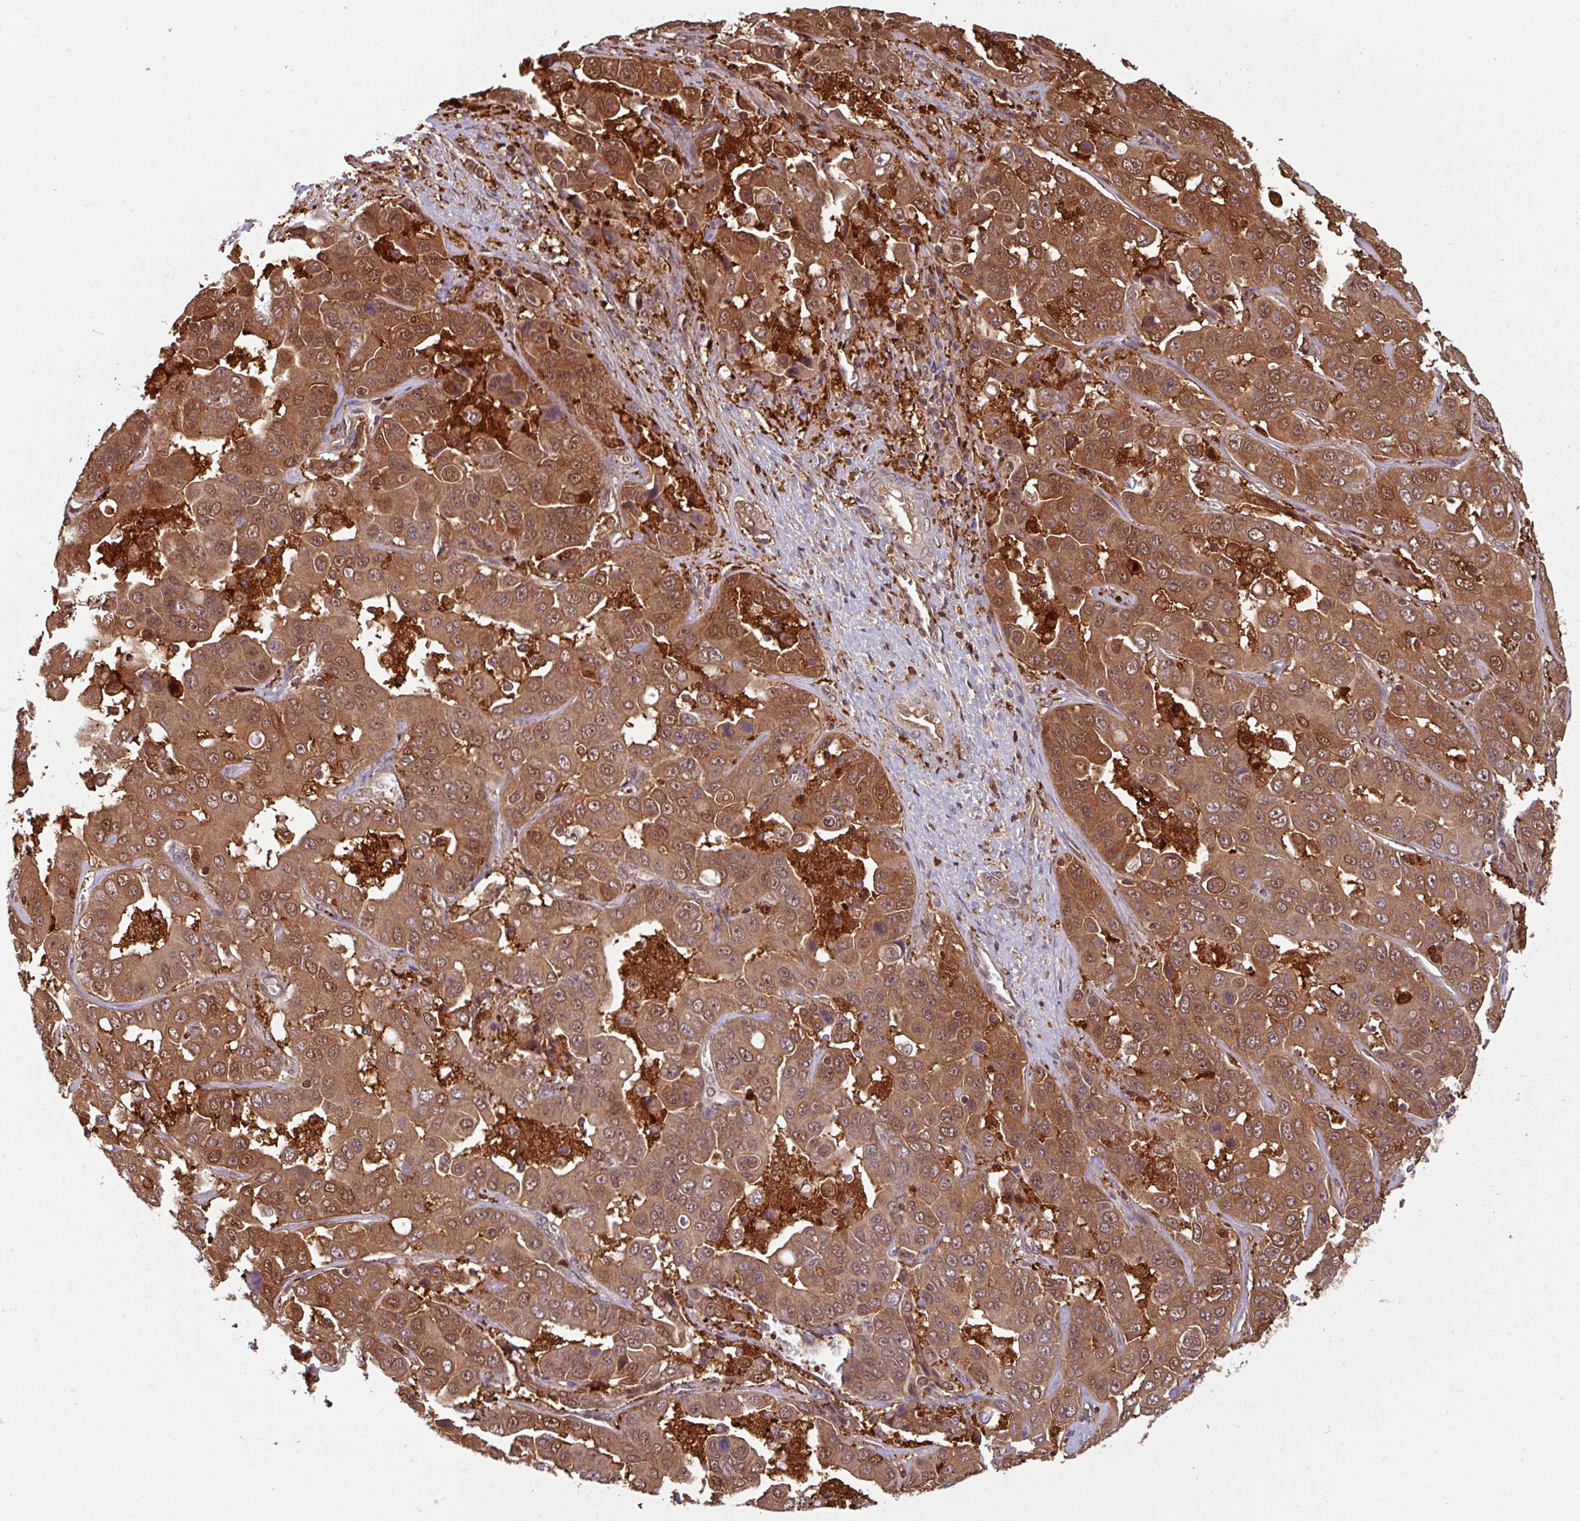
{"staining": {"intensity": "moderate", "quantity": ">75%", "location": "cytoplasmic/membranous,nuclear"}, "tissue": "liver cancer", "cell_type": "Tumor cells", "image_type": "cancer", "snomed": [{"axis": "morphology", "description": "Cholangiocarcinoma"}, {"axis": "topography", "description": "Liver"}], "caption": "Moderate cytoplasmic/membranous and nuclear positivity for a protein is seen in about >75% of tumor cells of liver cancer using IHC.", "gene": "KCTD11", "patient": {"sex": "female", "age": 52}}